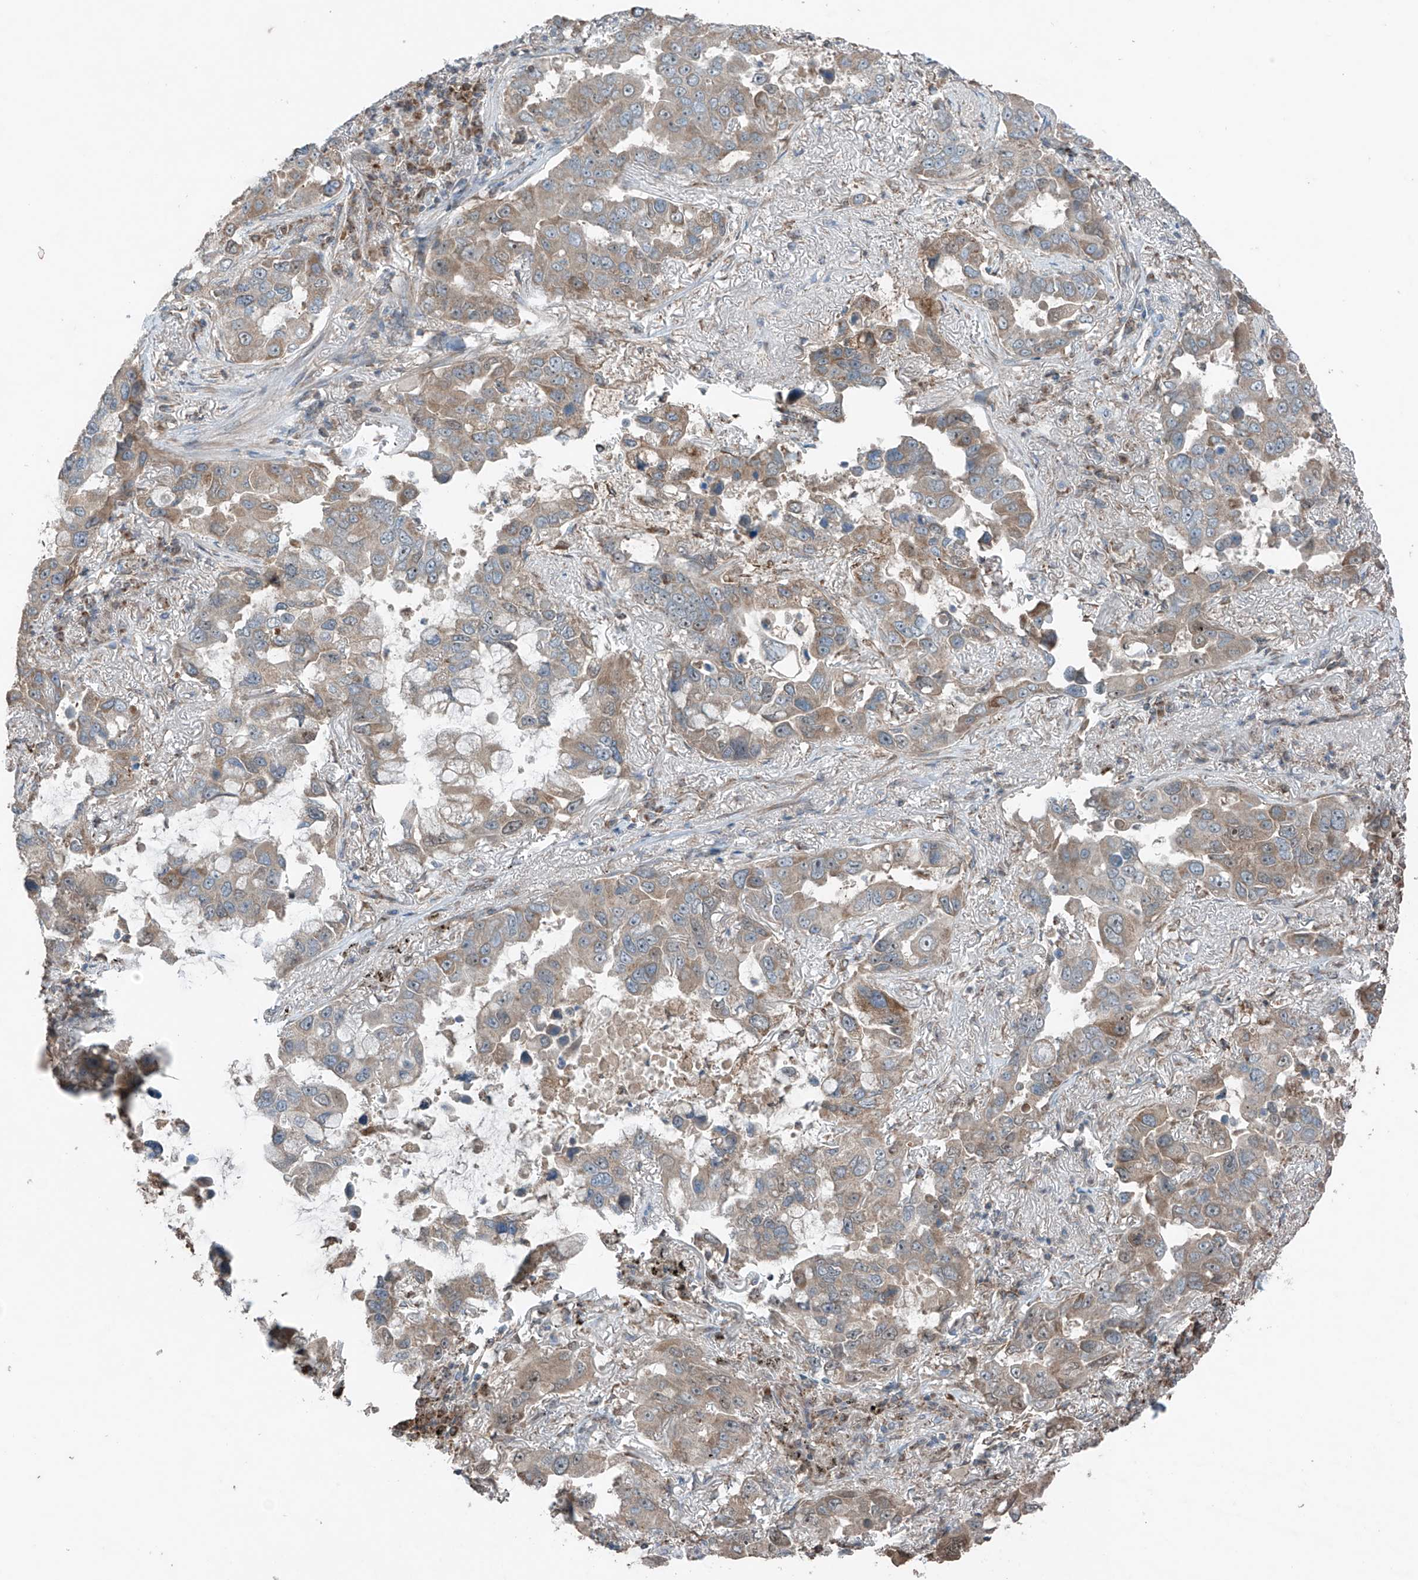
{"staining": {"intensity": "weak", "quantity": "<25%", "location": "cytoplasmic/membranous"}, "tissue": "lung cancer", "cell_type": "Tumor cells", "image_type": "cancer", "snomed": [{"axis": "morphology", "description": "Adenocarcinoma, NOS"}, {"axis": "topography", "description": "Lung"}], "caption": "DAB immunohistochemical staining of human lung cancer exhibits no significant positivity in tumor cells. (Stains: DAB IHC with hematoxylin counter stain, Microscopy: brightfield microscopy at high magnification).", "gene": "SAMD3", "patient": {"sex": "male", "age": 64}}